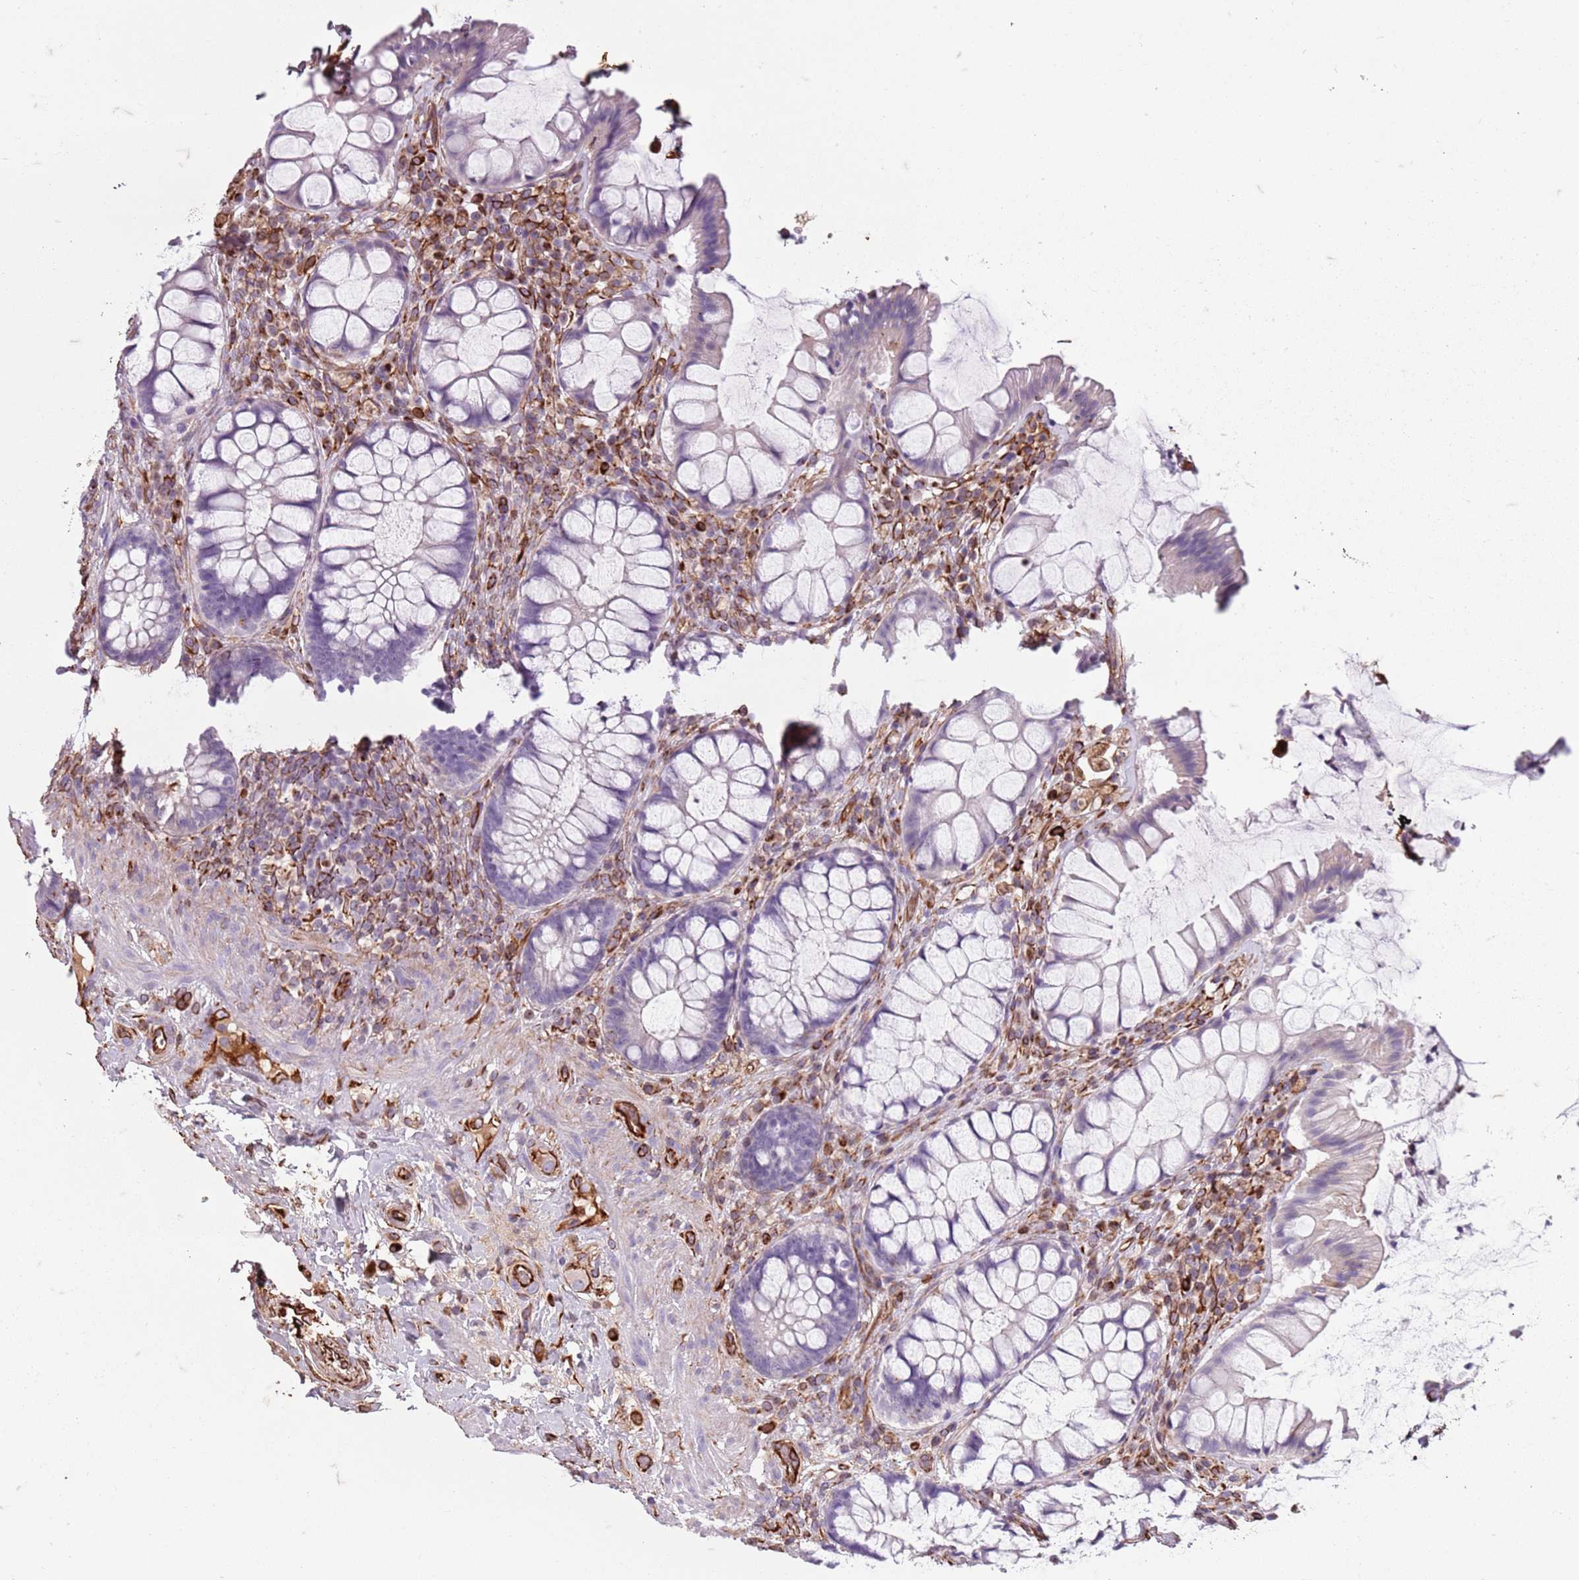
{"staining": {"intensity": "negative", "quantity": "none", "location": "none"}, "tissue": "rectum", "cell_type": "Glandular cells", "image_type": "normal", "snomed": [{"axis": "morphology", "description": "Normal tissue, NOS"}, {"axis": "topography", "description": "Rectum"}], "caption": "This is an IHC micrograph of normal human rectum. There is no staining in glandular cells.", "gene": "TAS2R38", "patient": {"sex": "female", "age": 58}}